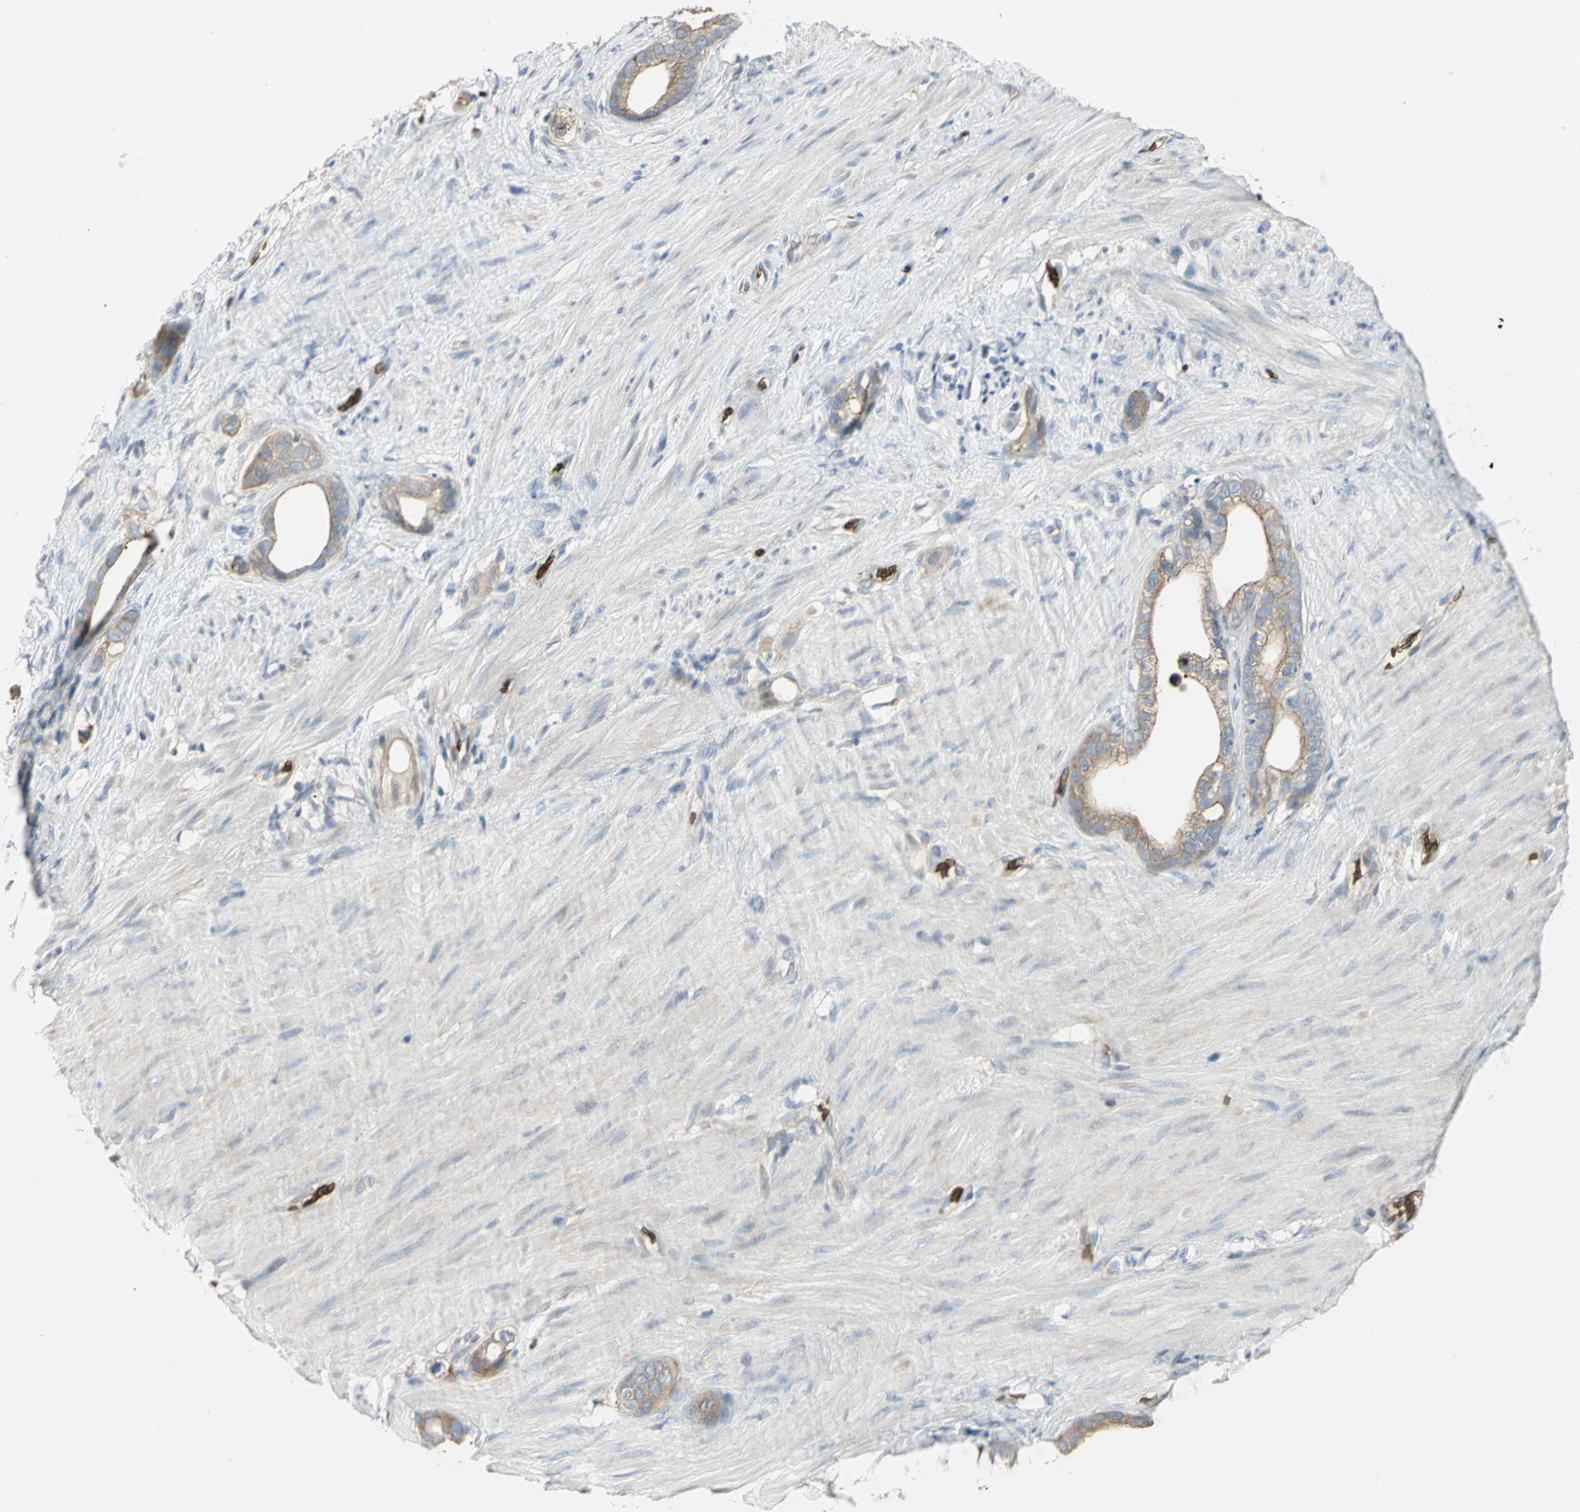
{"staining": {"intensity": "moderate", "quantity": "25%-75%", "location": "cytoplasmic/membranous"}, "tissue": "stomach cancer", "cell_type": "Tumor cells", "image_type": "cancer", "snomed": [{"axis": "morphology", "description": "Adenocarcinoma, NOS"}, {"axis": "topography", "description": "Stomach"}], "caption": "Brown immunohistochemical staining in stomach adenocarcinoma exhibits moderate cytoplasmic/membranous positivity in about 25%-75% of tumor cells.", "gene": "ANK1", "patient": {"sex": "female", "age": 75}}